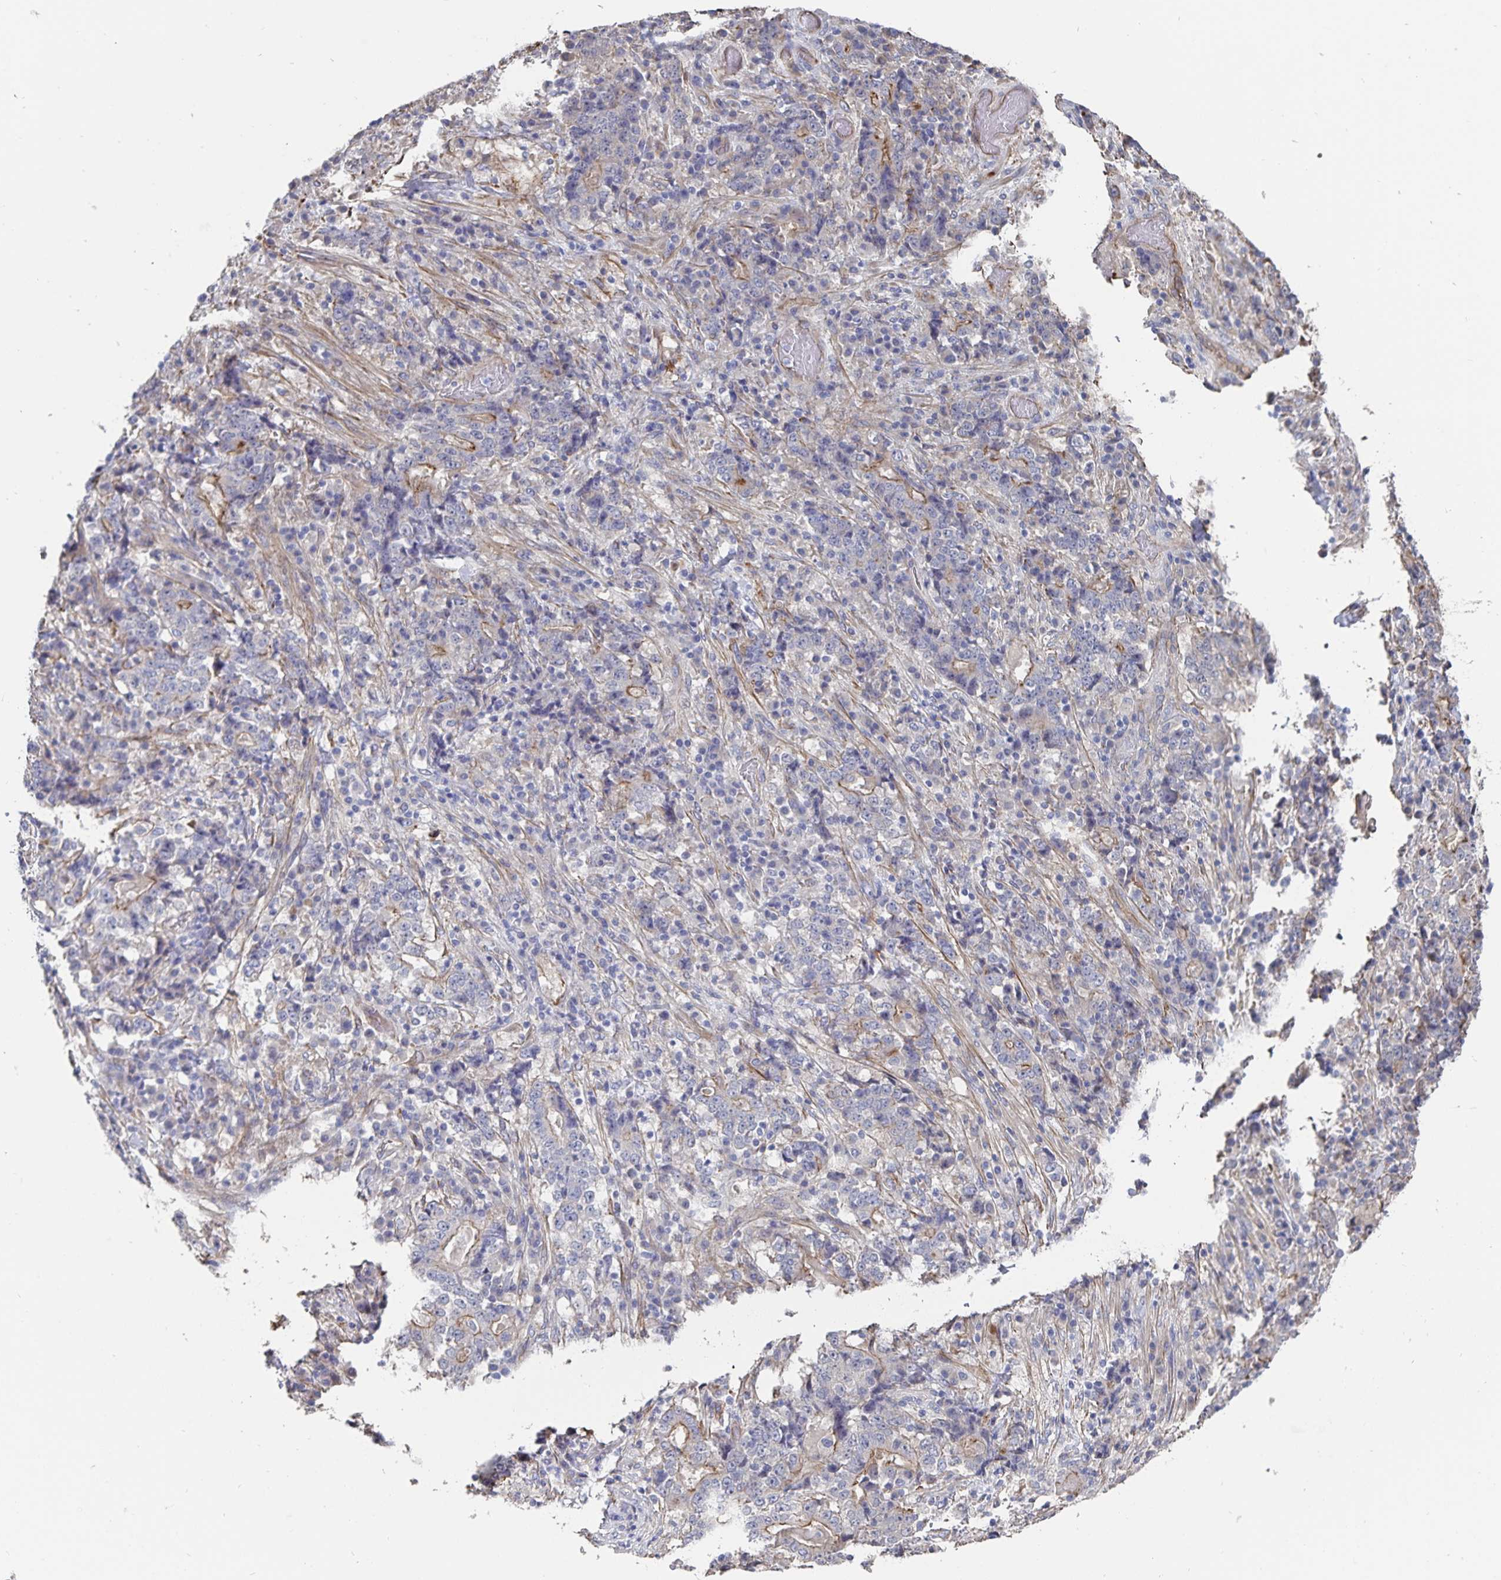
{"staining": {"intensity": "moderate", "quantity": "<25%", "location": "cytoplasmic/membranous"}, "tissue": "stomach cancer", "cell_type": "Tumor cells", "image_type": "cancer", "snomed": [{"axis": "morphology", "description": "Normal tissue, NOS"}, {"axis": "morphology", "description": "Adenocarcinoma, NOS"}, {"axis": "topography", "description": "Stomach, upper"}, {"axis": "topography", "description": "Stomach"}], "caption": "Immunohistochemistry (IHC) photomicrograph of neoplastic tissue: stomach adenocarcinoma stained using immunohistochemistry shows low levels of moderate protein expression localized specifically in the cytoplasmic/membranous of tumor cells, appearing as a cytoplasmic/membranous brown color.", "gene": "SSTR1", "patient": {"sex": "male", "age": 59}}